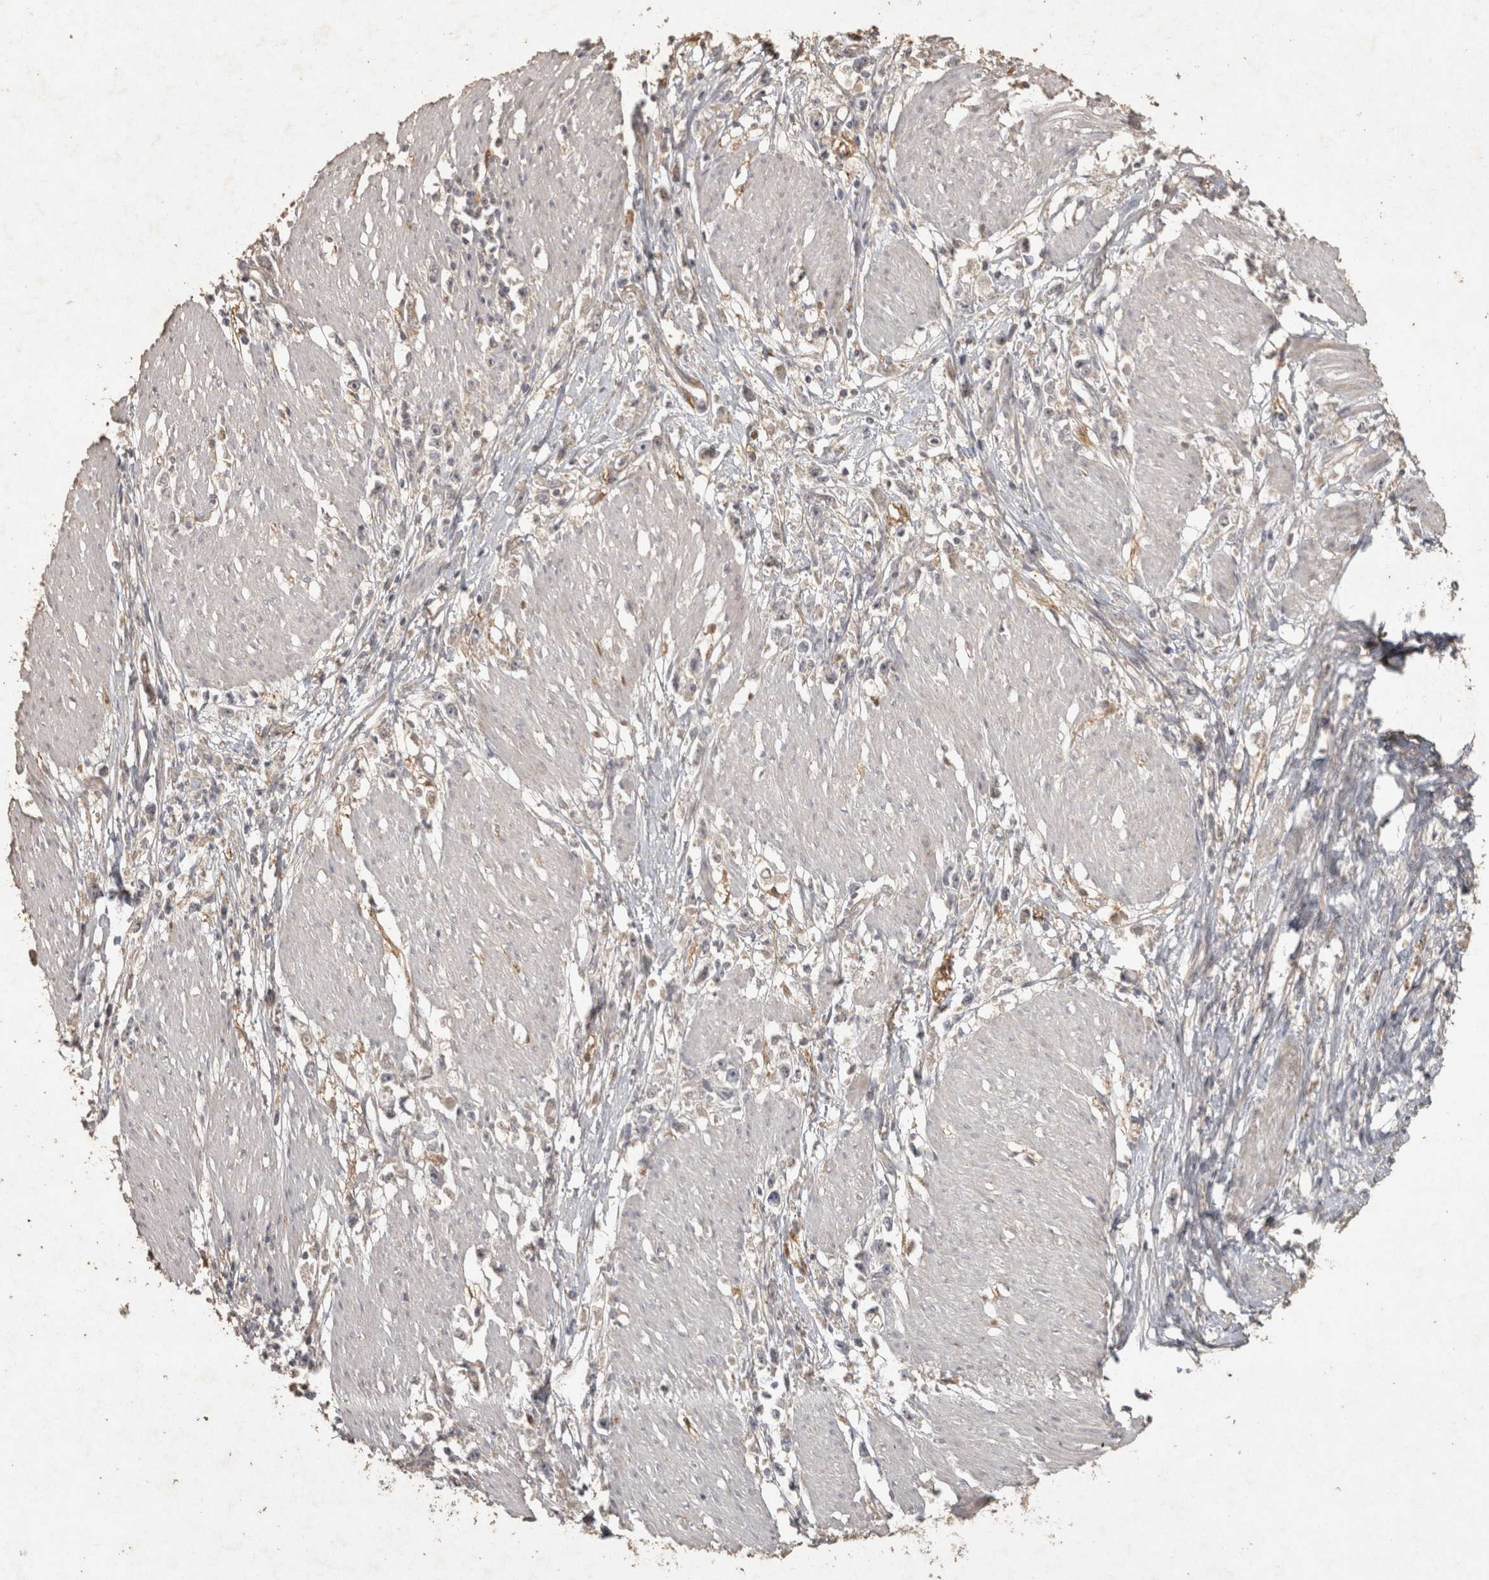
{"staining": {"intensity": "weak", "quantity": "<25%", "location": "cytoplasmic/membranous"}, "tissue": "stomach cancer", "cell_type": "Tumor cells", "image_type": "cancer", "snomed": [{"axis": "morphology", "description": "Adenocarcinoma, NOS"}, {"axis": "topography", "description": "Stomach"}], "caption": "This is a photomicrograph of immunohistochemistry (IHC) staining of adenocarcinoma (stomach), which shows no positivity in tumor cells. The staining is performed using DAB brown chromogen with nuclei counter-stained in using hematoxylin.", "gene": "OSTN", "patient": {"sex": "female", "age": 59}}